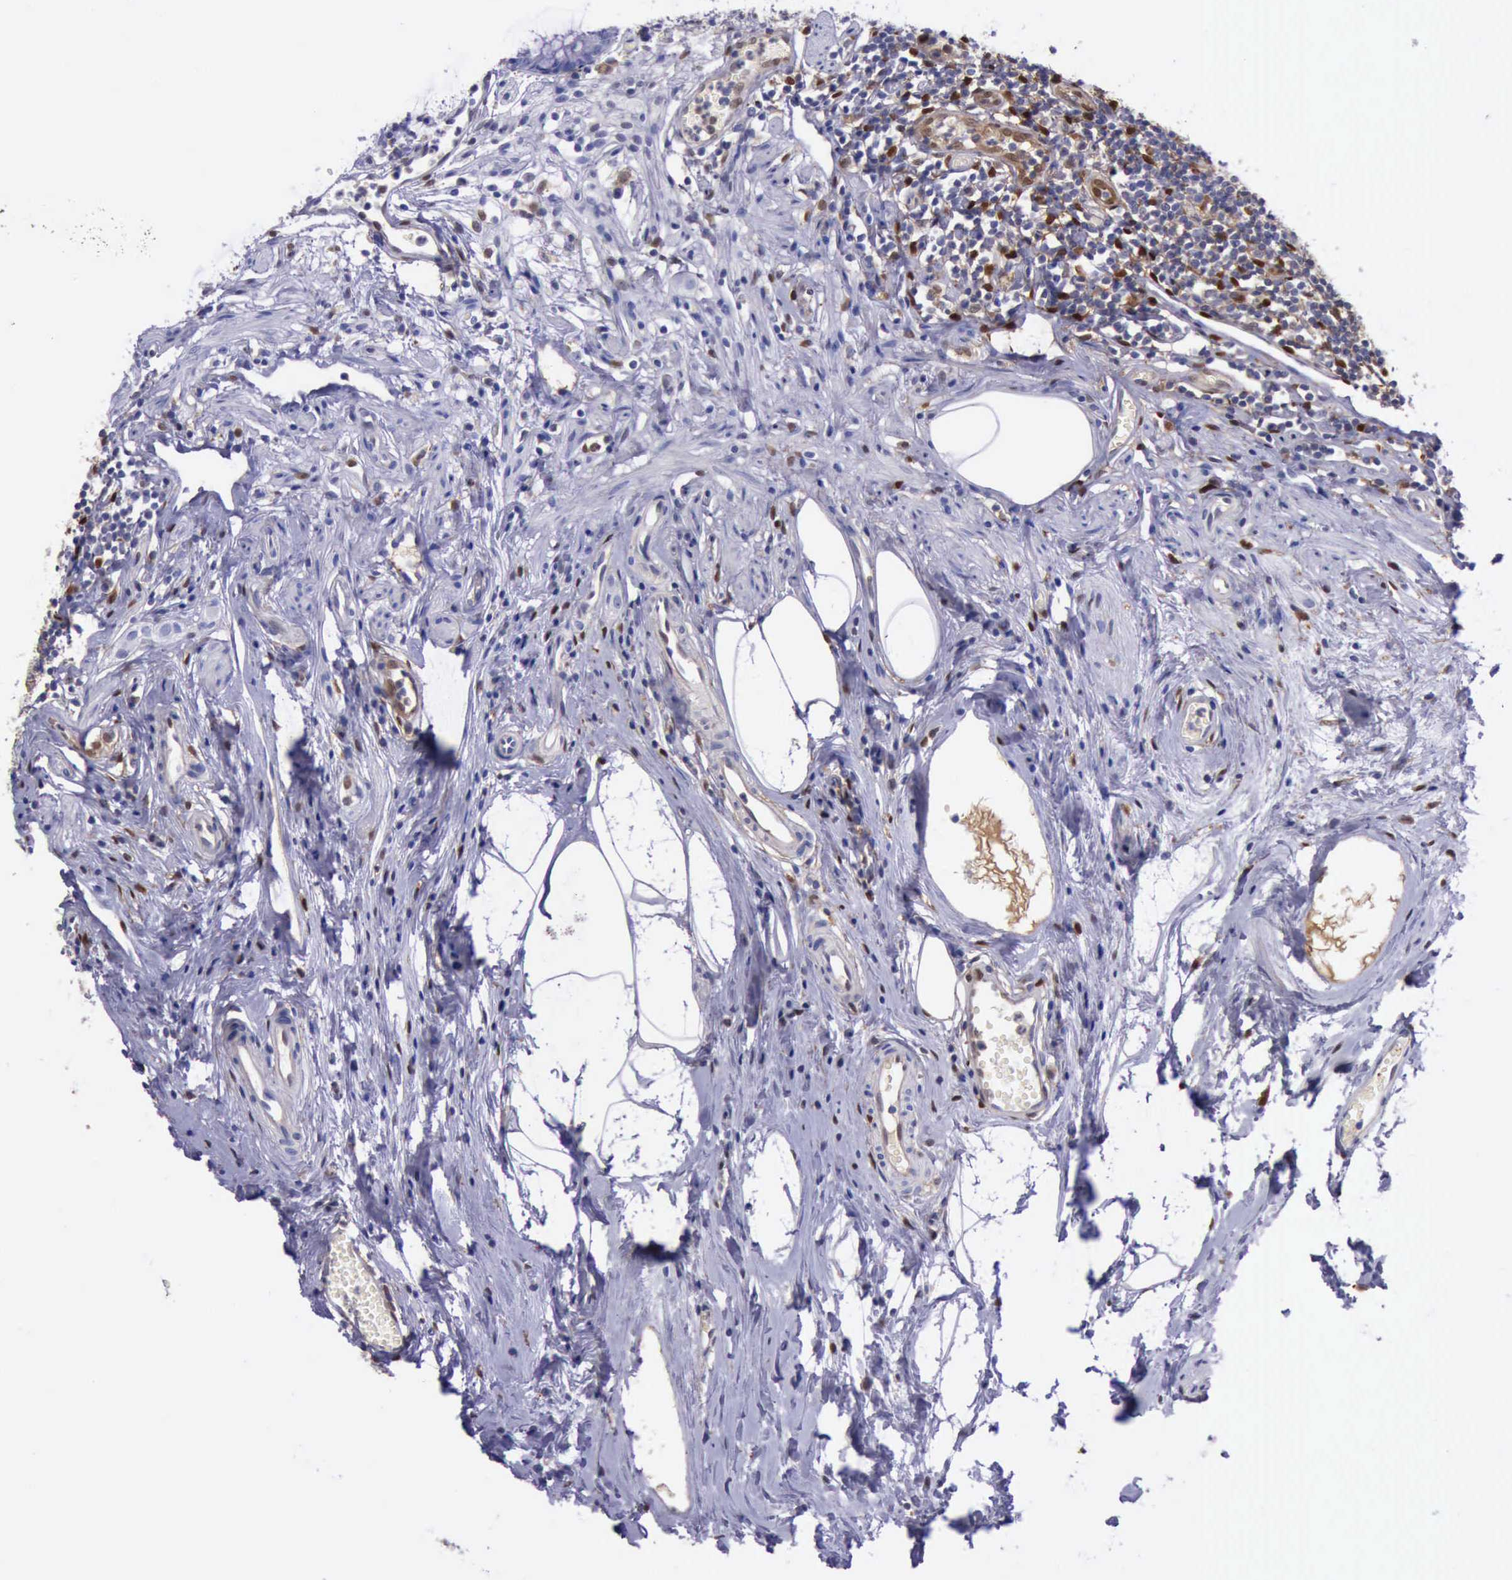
{"staining": {"intensity": "negative", "quantity": "none", "location": "none"}, "tissue": "appendix", "cell_type": "Glandular cells", "image_type": "normal", "snomed": [{"axis": "morphology", "description": "Normal tissue, NOS"}, {"axis": "topography", "description": "Appendix"}], "caption": "Photomicrograph shows no significant protein expression in glandular cells of normal appendix.", "gene": "TYMP", "patient": {"sex": "male", "age": 38}}